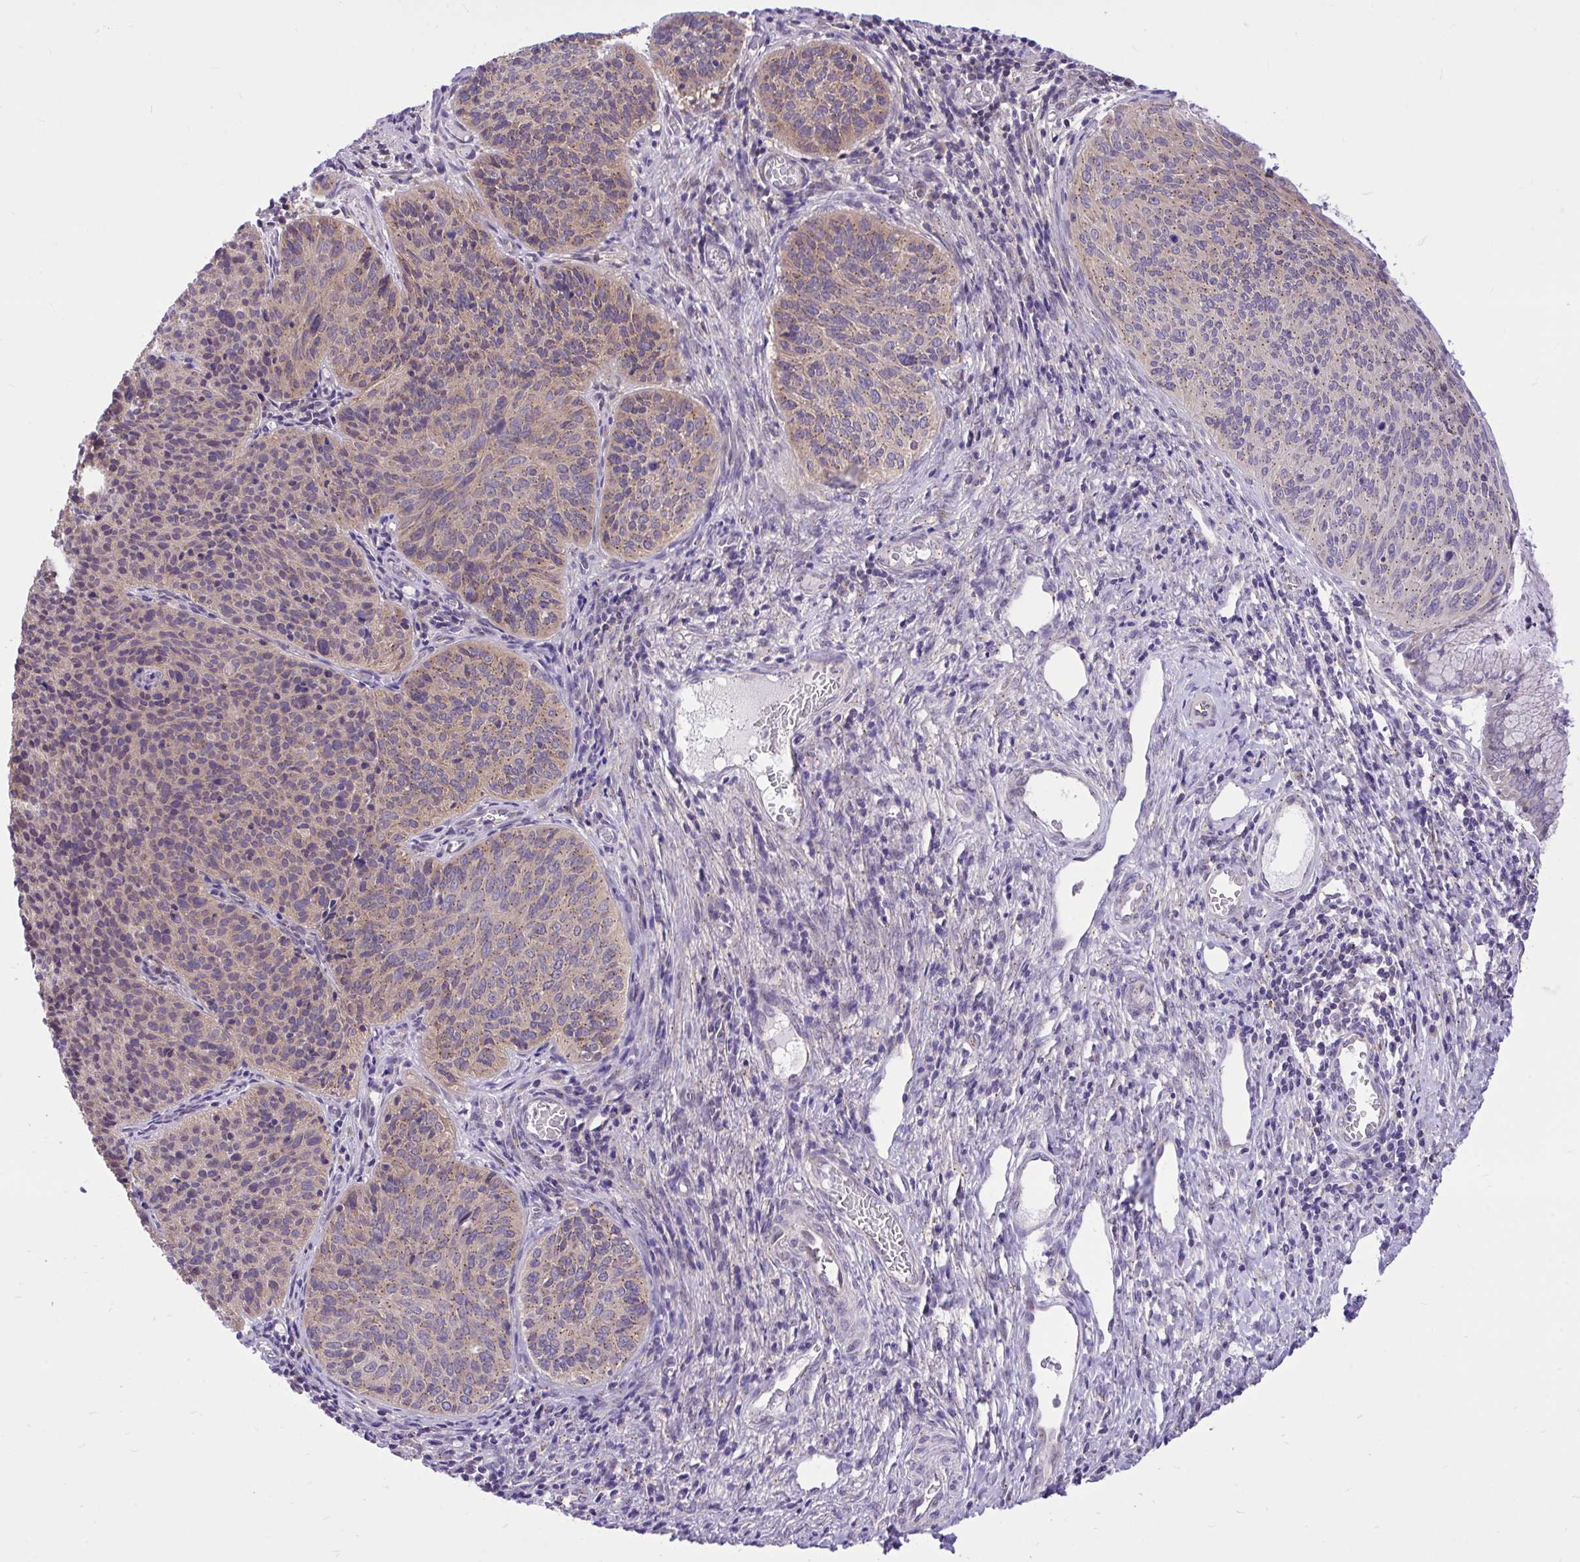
{"staining": {"intensity": "weak", "quantity": "25%-75%", "location": "cytoplasmic/membranous"}, "tissue": "cervical cancer", "cell_type": "Tumor cells", "image_type": "cancer", "snomed": [{"axis": "morphology", "description": "Squamous cell carcinoma, NOS"}, {"axis": "topography", "description": "Cervix"}], "caption": "Tumor cells exhibit low levels of weak cytoplasmic/membranous positivity in approximately 25%-75% of cells in cervical squamous cell carcinoma.", "gene": "CEACAM18", "patient": {"sex": "female", "age": 49}}